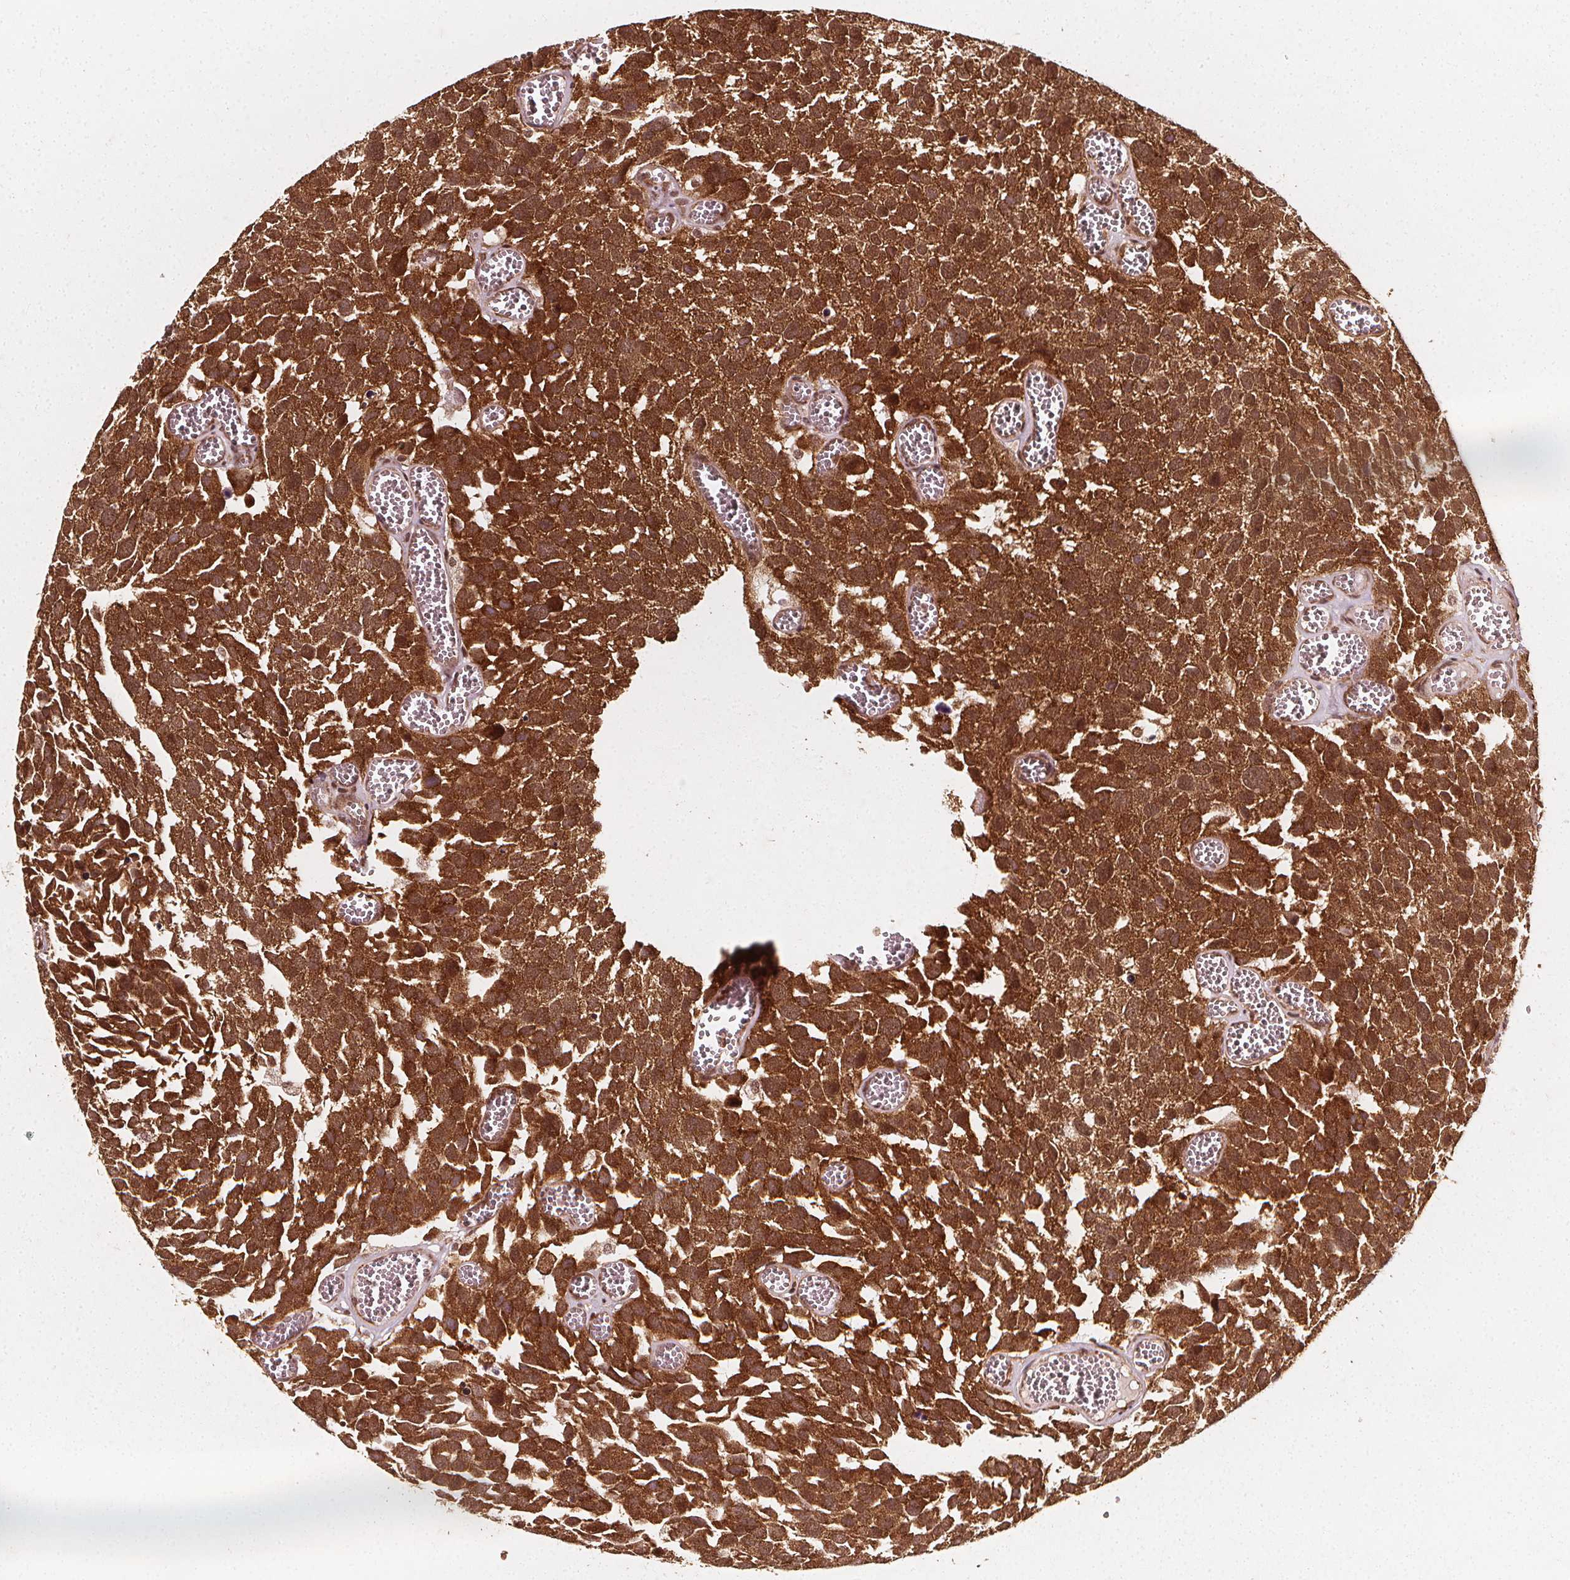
{"staining": {"intensity": "strong", "quantity": ">75%", "location": "cytoplasmic/membranous,nuclear"}, "tissue": "urothelial cancer", "cell_type": "Tumor cells", "image_type": "cancer", "snomed": [{"axis": "morphology", "description": "Urothelial carcinoma, Low grade"}, {"axis": "topography", "description": "Urinary bladder"}], "caption": "About >75% of tumor cells in human urothelial cancer show strong cytoplasmic/membranous and nuclear protein staining as visualized by brown immunohistochemical staining.", "gene": "SMN1", "patient": {"sex": "female", "age": 69}}